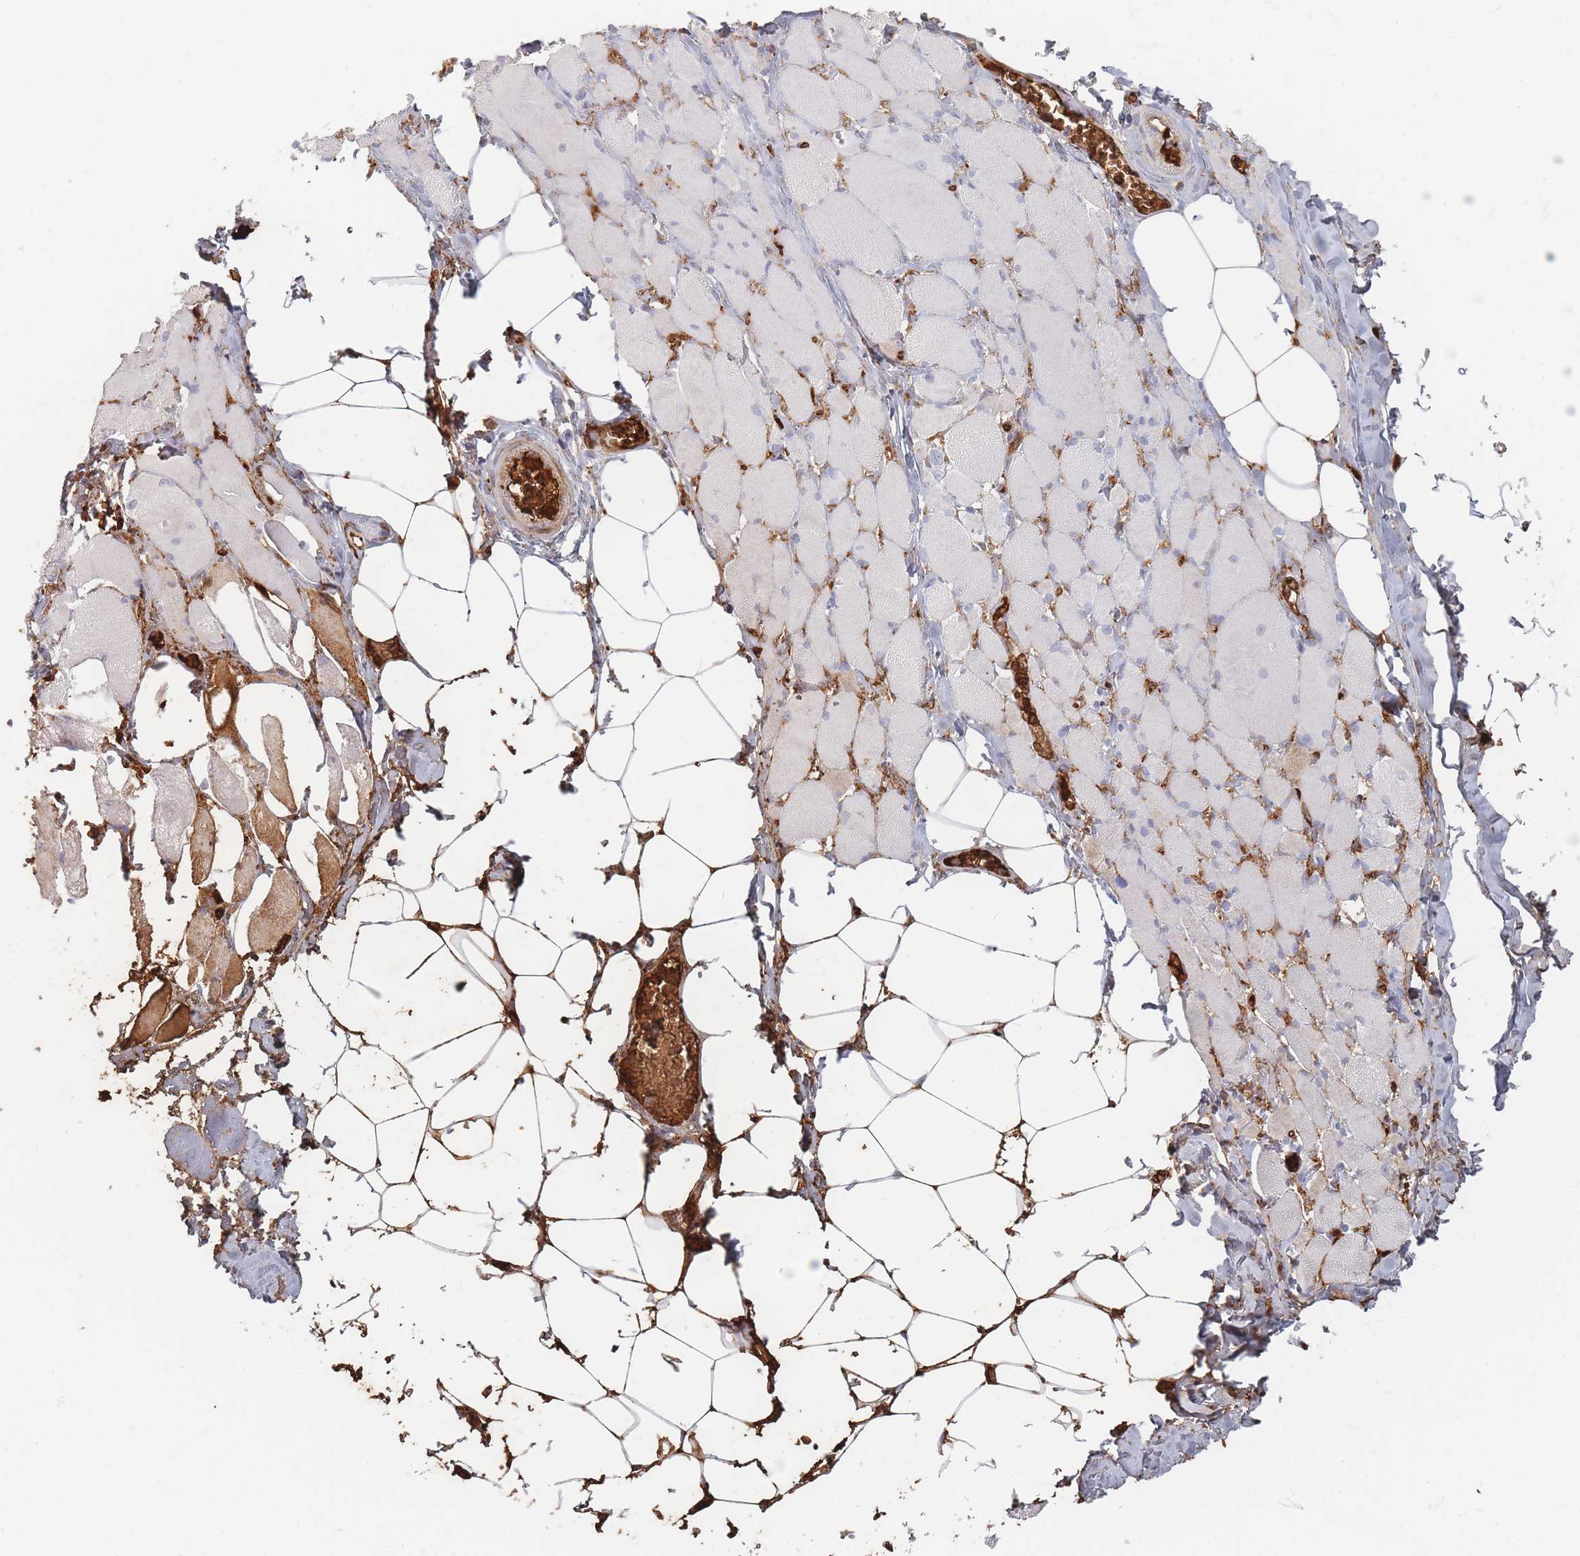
{"staining": {"intensity": "weak", "quantity": "<25%", "location": "cytoplasmic/membranous"}, "tissue": "skeletal muscle", "cell_type": "Myocytes", "image_type": "normal", "snomed": [{"axis": "morphology", "description": "Normal tissue, NOS"}, {"axis": "morphology", "description": "Basal cell carcinoma"}, {"axis": "topography", "description": "Skeletal muscle"}], "caption": "Myocytes are negative for protein expression in unremarkable human skeletal muscle. (Immunohistochemistry, brightfield microscopy, high magnification).", "gene": "SLC2A6", "patient": {"sex": "female", "age": 64}}